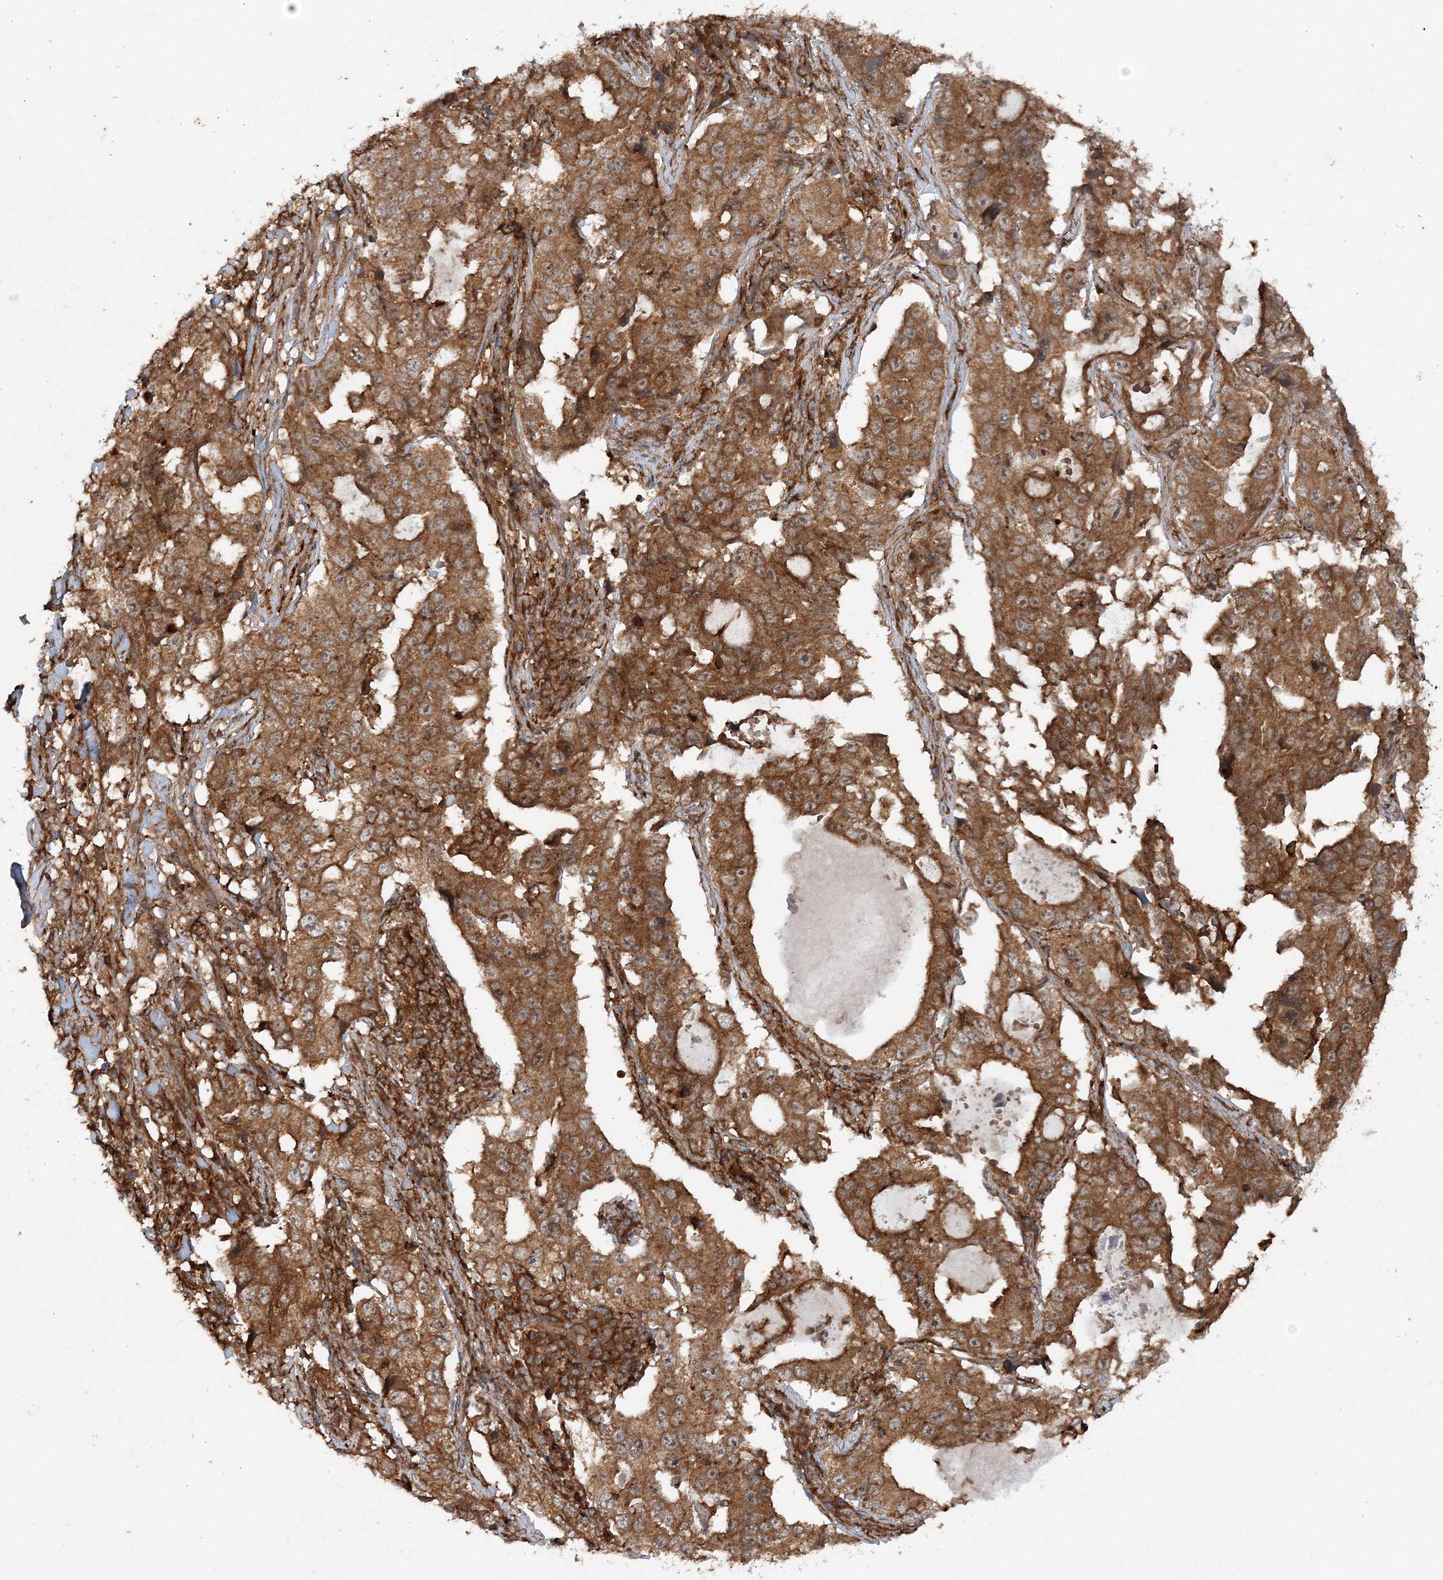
{"staining": {"intensity": "moderate", "quantity": ">75%", "location": "cytoplasmic/membranous"}, "tissue": "lung cancer", "cell_type": "Tumor cells", "image_type": "cancer", "snomed": [{"axis": "morphology", "description": "Adenocarcinoma, NOS"}, {"axis": "topography", "description": "Lung"}], "caption": "An immunohistochemistry (IHC) micrograph of neoplastic tissue is shown. Protein staining in brown shows moderate cytoplasmic/membranous positivity in lung cancer within tumor cells.", "gene": "WDR37", "patient": {"sex": "female", "age": 51}}